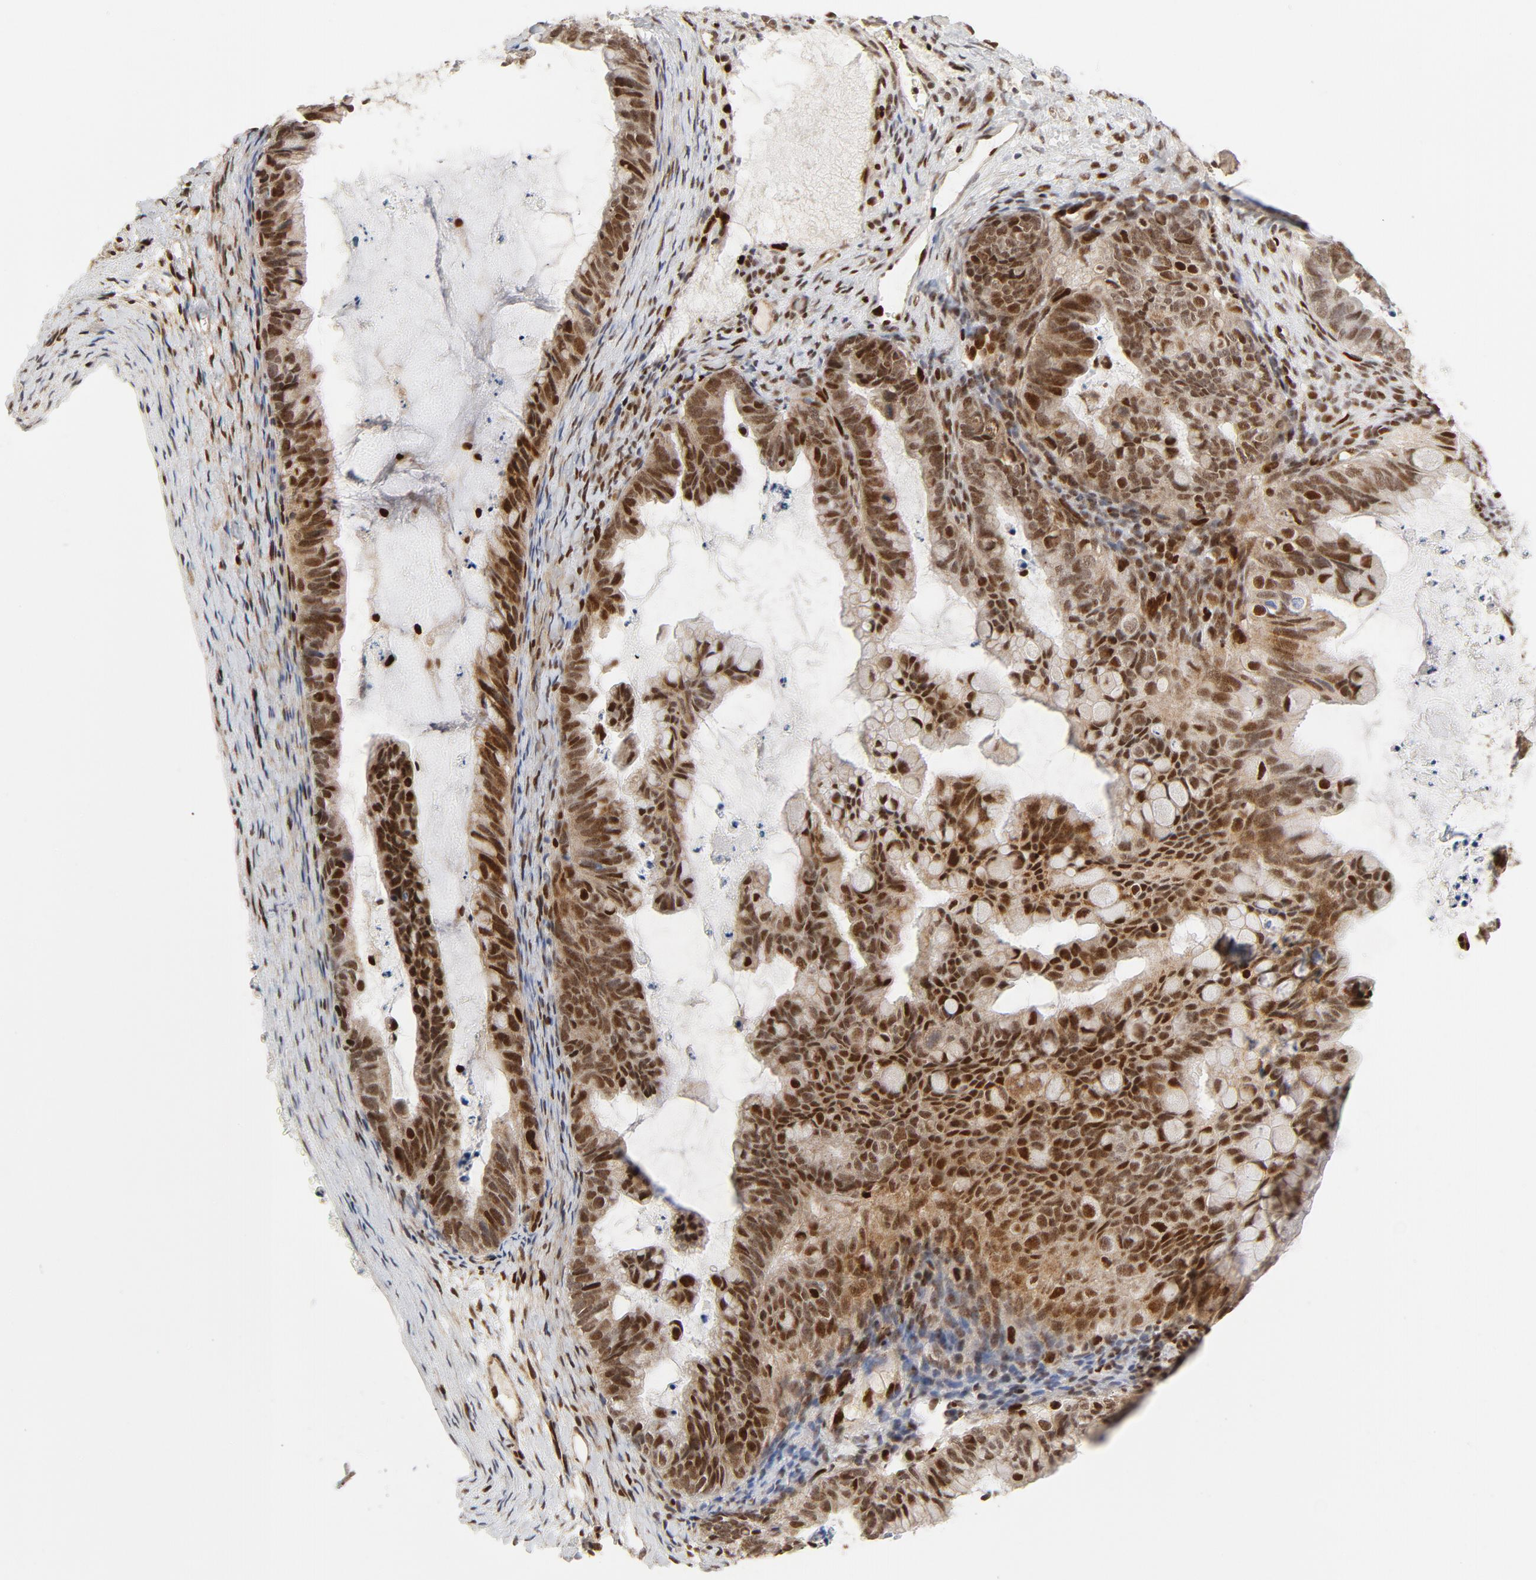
{"staining": {"intensity": "moderate", "quantity": ">75%", "location": "nuclear"}, "tissue": "ovarian cancer", "cell_type": "Tumor cells", "image_type": "cancer", "snomed": [{"axis": "morphology", "description": "Cystadenocarcinoma, mucinous, NOS"}, {"axis": "topography", "description": "Ovary"}], "caption": "There is medium levels of moderate nuclear positivity in tumor cells of mucinous cystadenocarcinoma (ovarian), as demonstrated by immunohistochemical staining (brown color).", "gene": "MEF2A", "patient": {"sex": "female", "age": 36}}